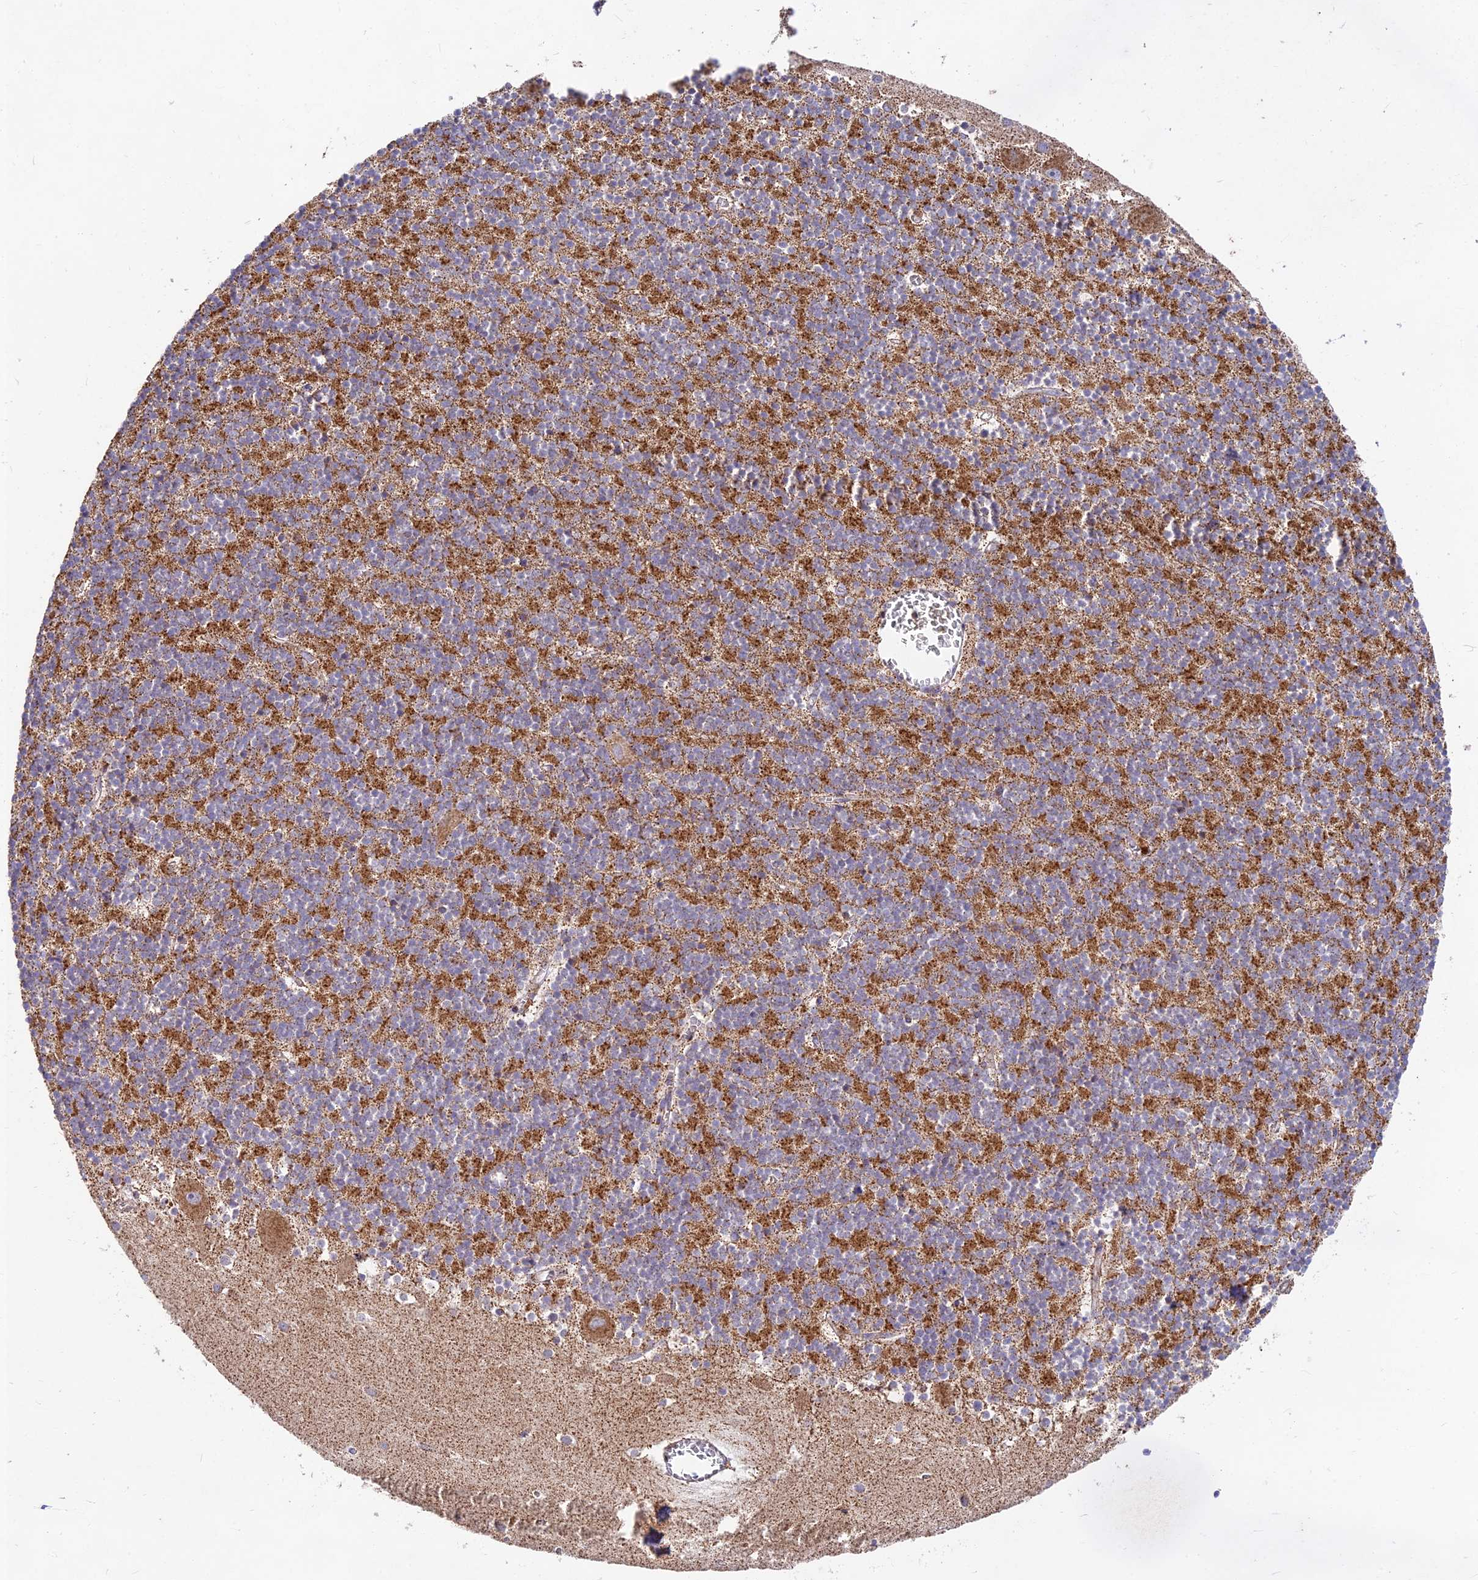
{"staining": {"intensity": "strong", "quantity": "25%-75%", "location": "cytoplasmic/membranous"}, "tissue": "cerebellum", "cell_type": "Cells in granular layer", "image_type": "normal", "snomed": [{"axis": "morphology", "description": "Normal tissue, NOS"}, {"axis": "topography", "description": "Cerebellum"}], "caption": "IHC staining of normal cerebellum, which reveals high levels of strong cytoplasmic/membranous positivity in approximately 25%-75% of cells in granular layer indicating strong cytoplasmic/membranous protein expression. The staining was performed using DAB (3,3'-diaminobenzidine) (brown) for protein detection and nuclei were counterstained in hematoxylin (blue).", "gene": "KHDC3L", "patient": {"sex": "male", "age": 54}}